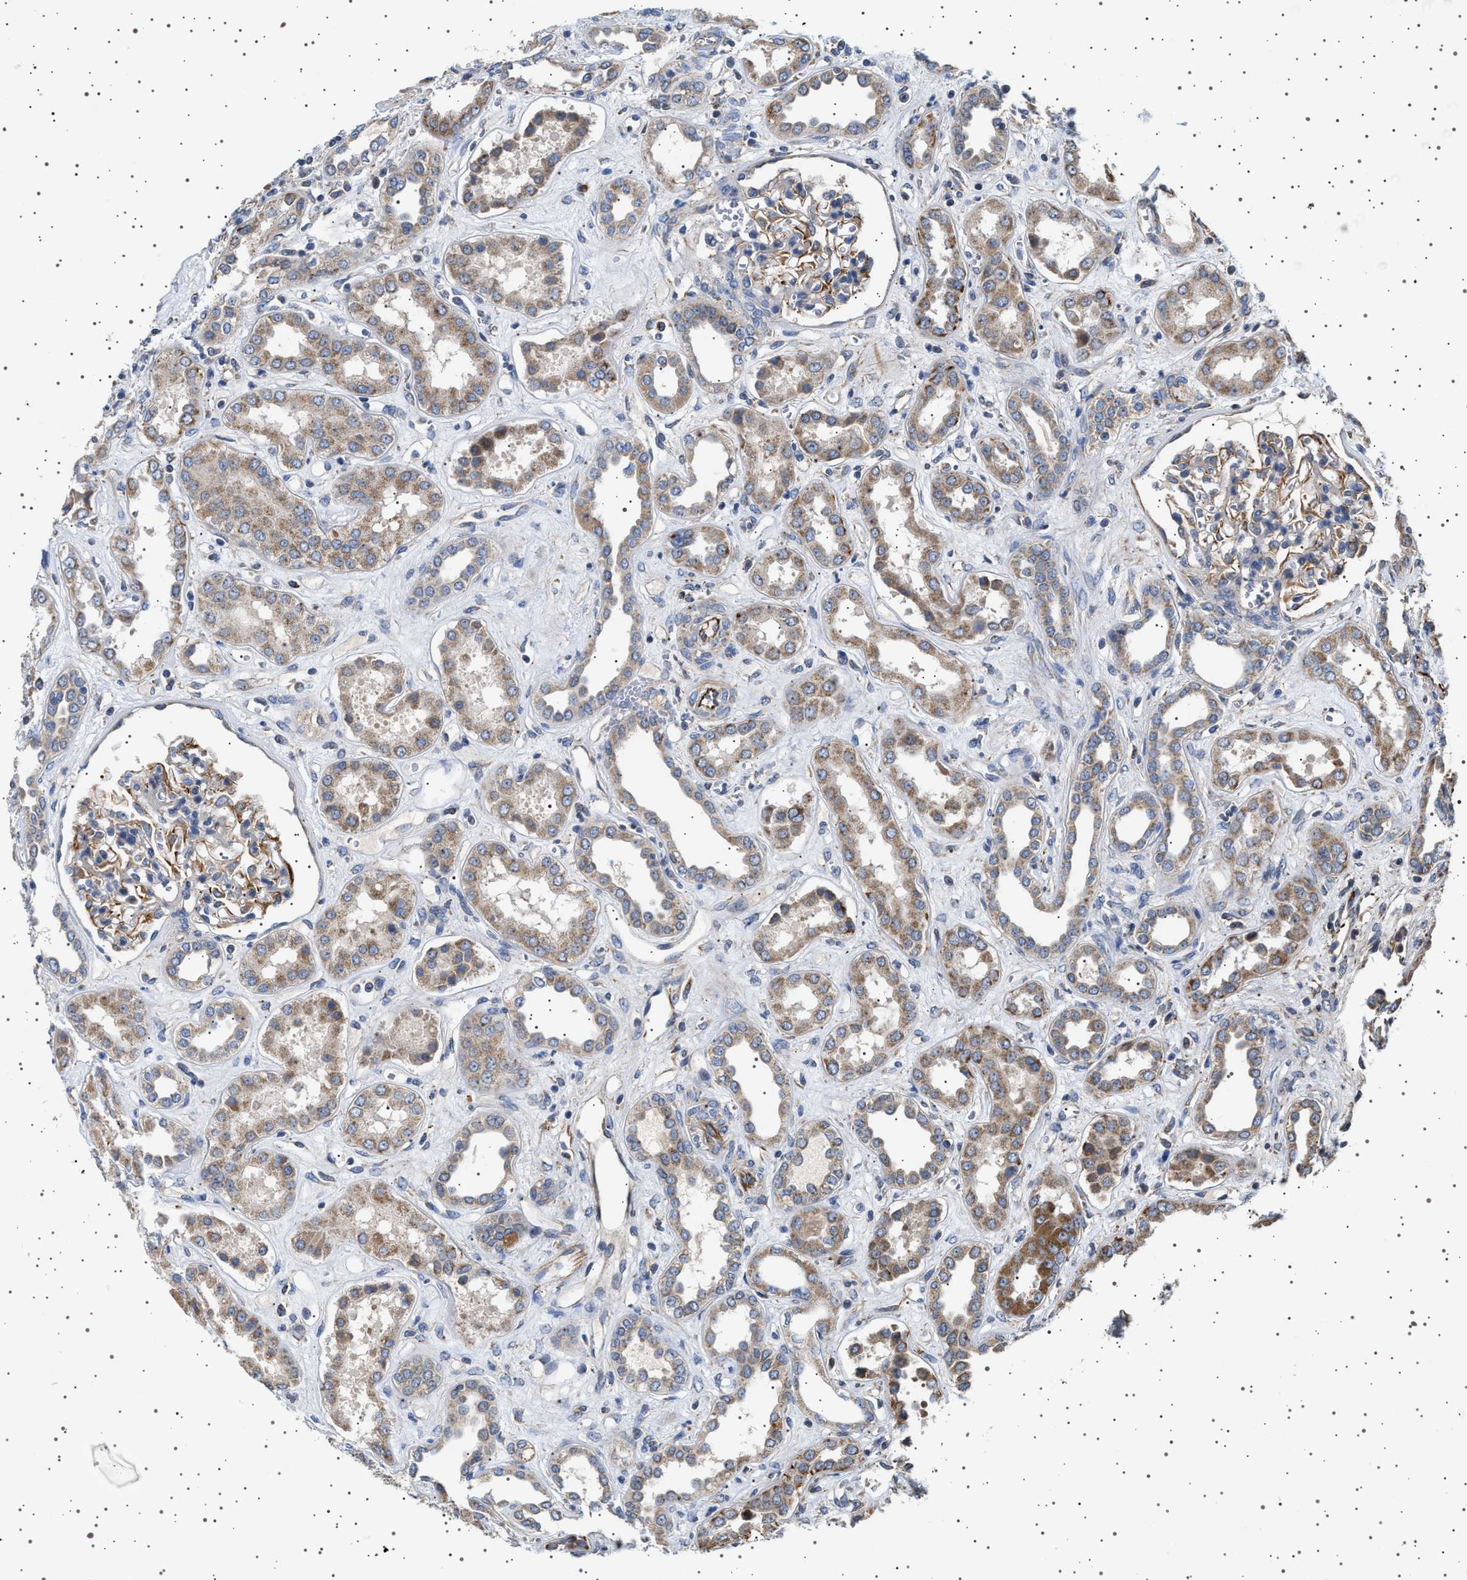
{"staining": {"intensity": "negative", "quantity": "none", "location": "none"}, "tissue": "kidney", "cell_type": "Cells in glomeruli", "image_type": "normal", "snomed": [{"axis": "morphology", "description": "Normal tissue, NOS"}, {"axis": "topography", "description": "Kidney"}], "caption": "IHC histopathology image of normal human kidney stained for a protein (brown), which displays no expression in cells in glomeruli. (DAB immunohistochemistry (IHC), high magnification).", "gene": "TRUB2", "patient": {"sex": "male", "age": 59}}